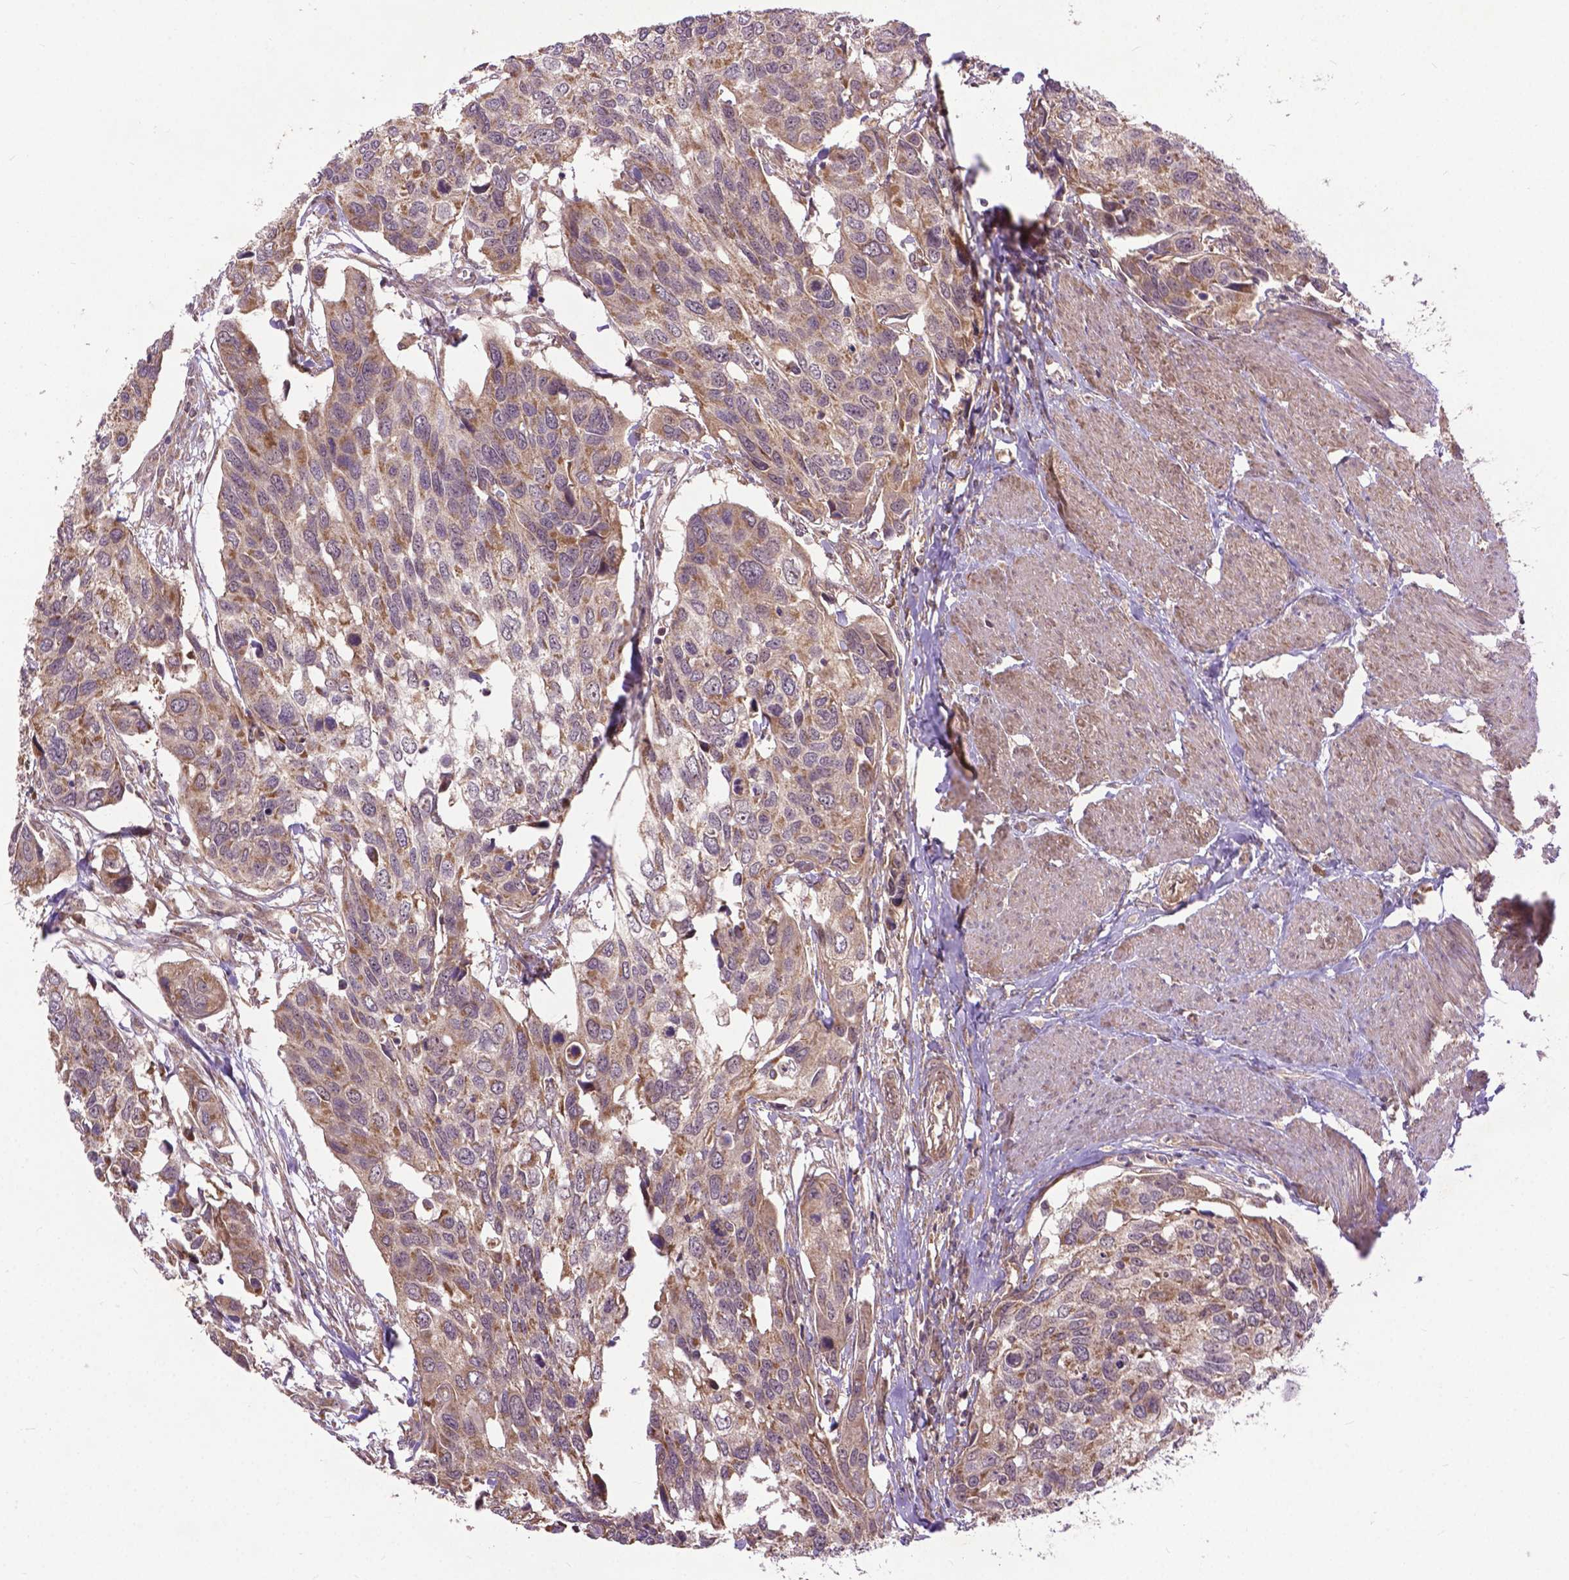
{"staining": {"intensity": "moderate", "quantity": ">75%", "location": "cytoplasmic/membranous"}, "tissue": "urothelial cancer", "cell_type": "Tumor cells", "image_type": "cancer", "snomed": [{"axis": "morphology", "description": "Urothelial carcinoma, High grade"}, {"axis": "topography", "description": "Urinary bladder"}], "caption": "This is a micrograph of immunohistochemistry staining of urothelial cancer, which shows moderate positivity in the cytoplasmic/membranous of tumor cells.", "gene": "ZNF616", "patient": {"sex": "male", "age": 60}}